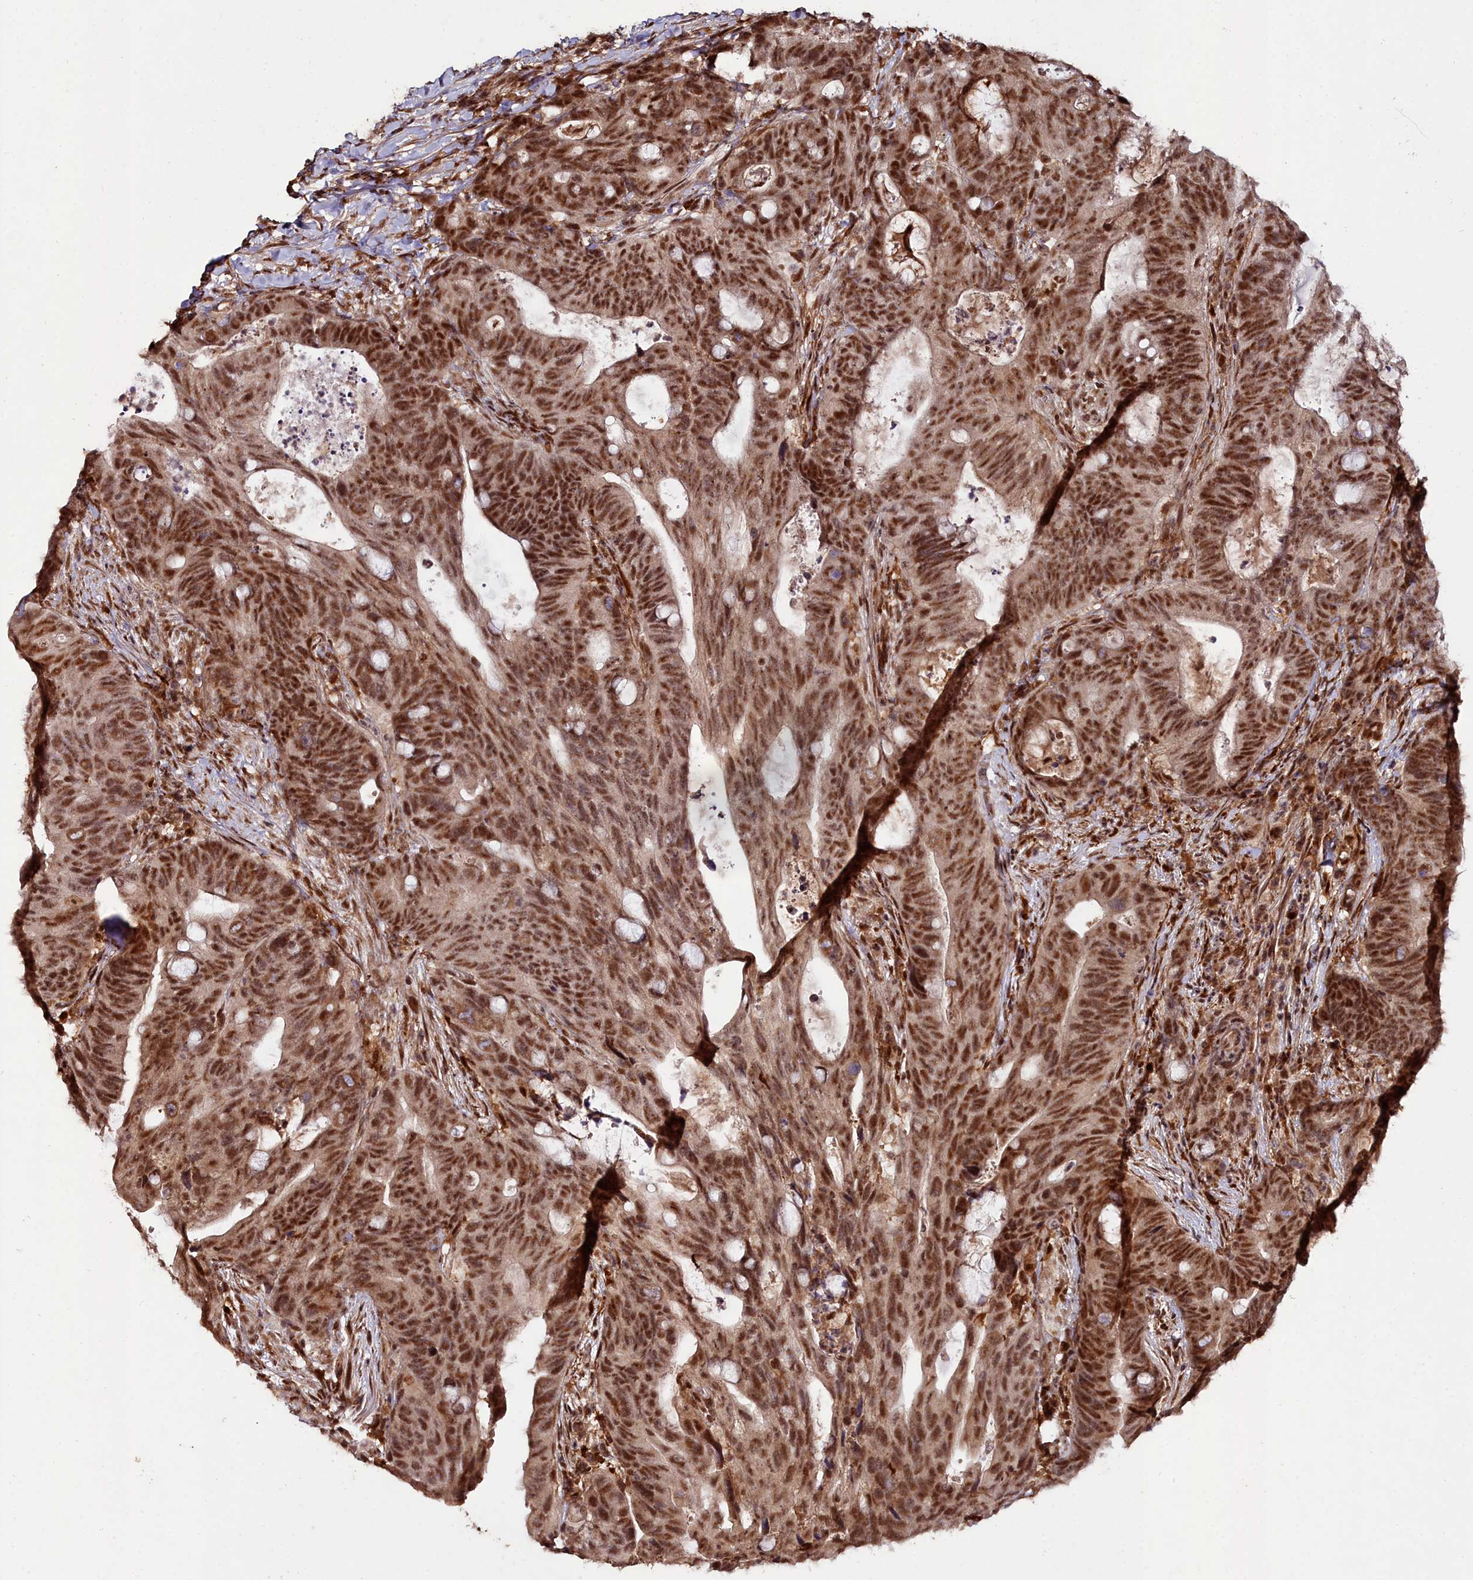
{"staining": {"intensity": "strong", "quantity": ">75%", "location": "nuclear"}, "tissue": "colorectal cancer", "cell_type": "Tumor cells", "image_type": "cancer", "snomed": [{"axis": "morphology", "description": "Adenocarcinoma, NOS"}, {"axis": "topography", "description": "Colon"}], "caption": "Immunohistochemistry of human colorectal cancer displays high levels of strong nuclear expression in approximately >75% of tumor cells.", "gene": "CXXC1", "patient": {"sex": "female", "age": 82}}